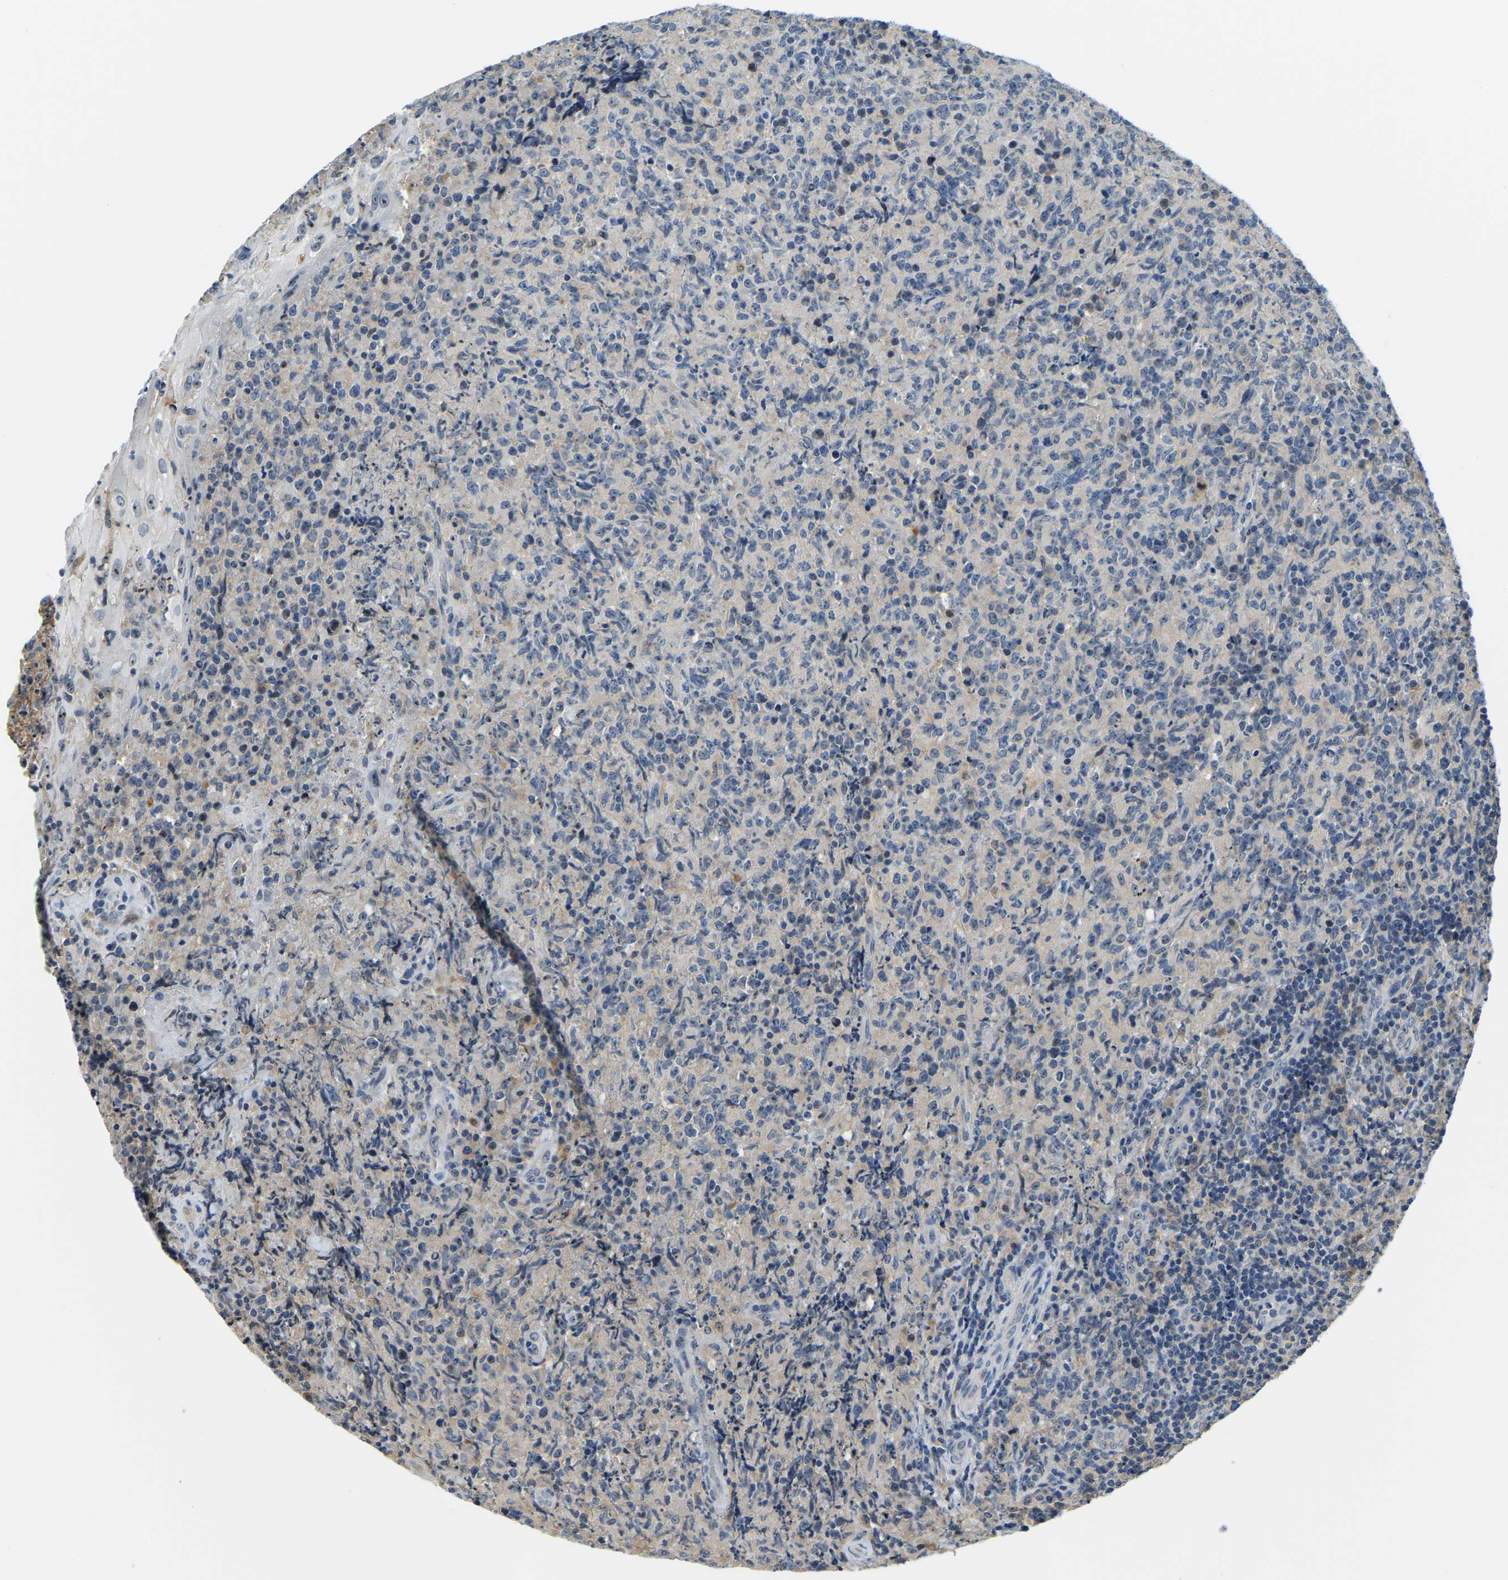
{"staining": {"intensity": "negative", "quantity": "none", "location": "none"}, "tissue": "lymphoma", "cell_type": "Tumor cells", "image_type": "cancer", "snomed": [{"axis": "morphology", "description": "Malignant lymphoma, non-Hodgkin's type, High grade"}, {"axis": "topography", "description": "Tonsil"}], "caption": "Immunohistochemistry (IHC) image of neoplastic tissue: high-grade malignant lymphoma, non-Hodgkin's type stained with DAB (3,3'-diaminobenzidine) reveals no significant protein expression in tumor cells.", "gene": "RRP1", "patient": {"sex": "female", "age": 36}}